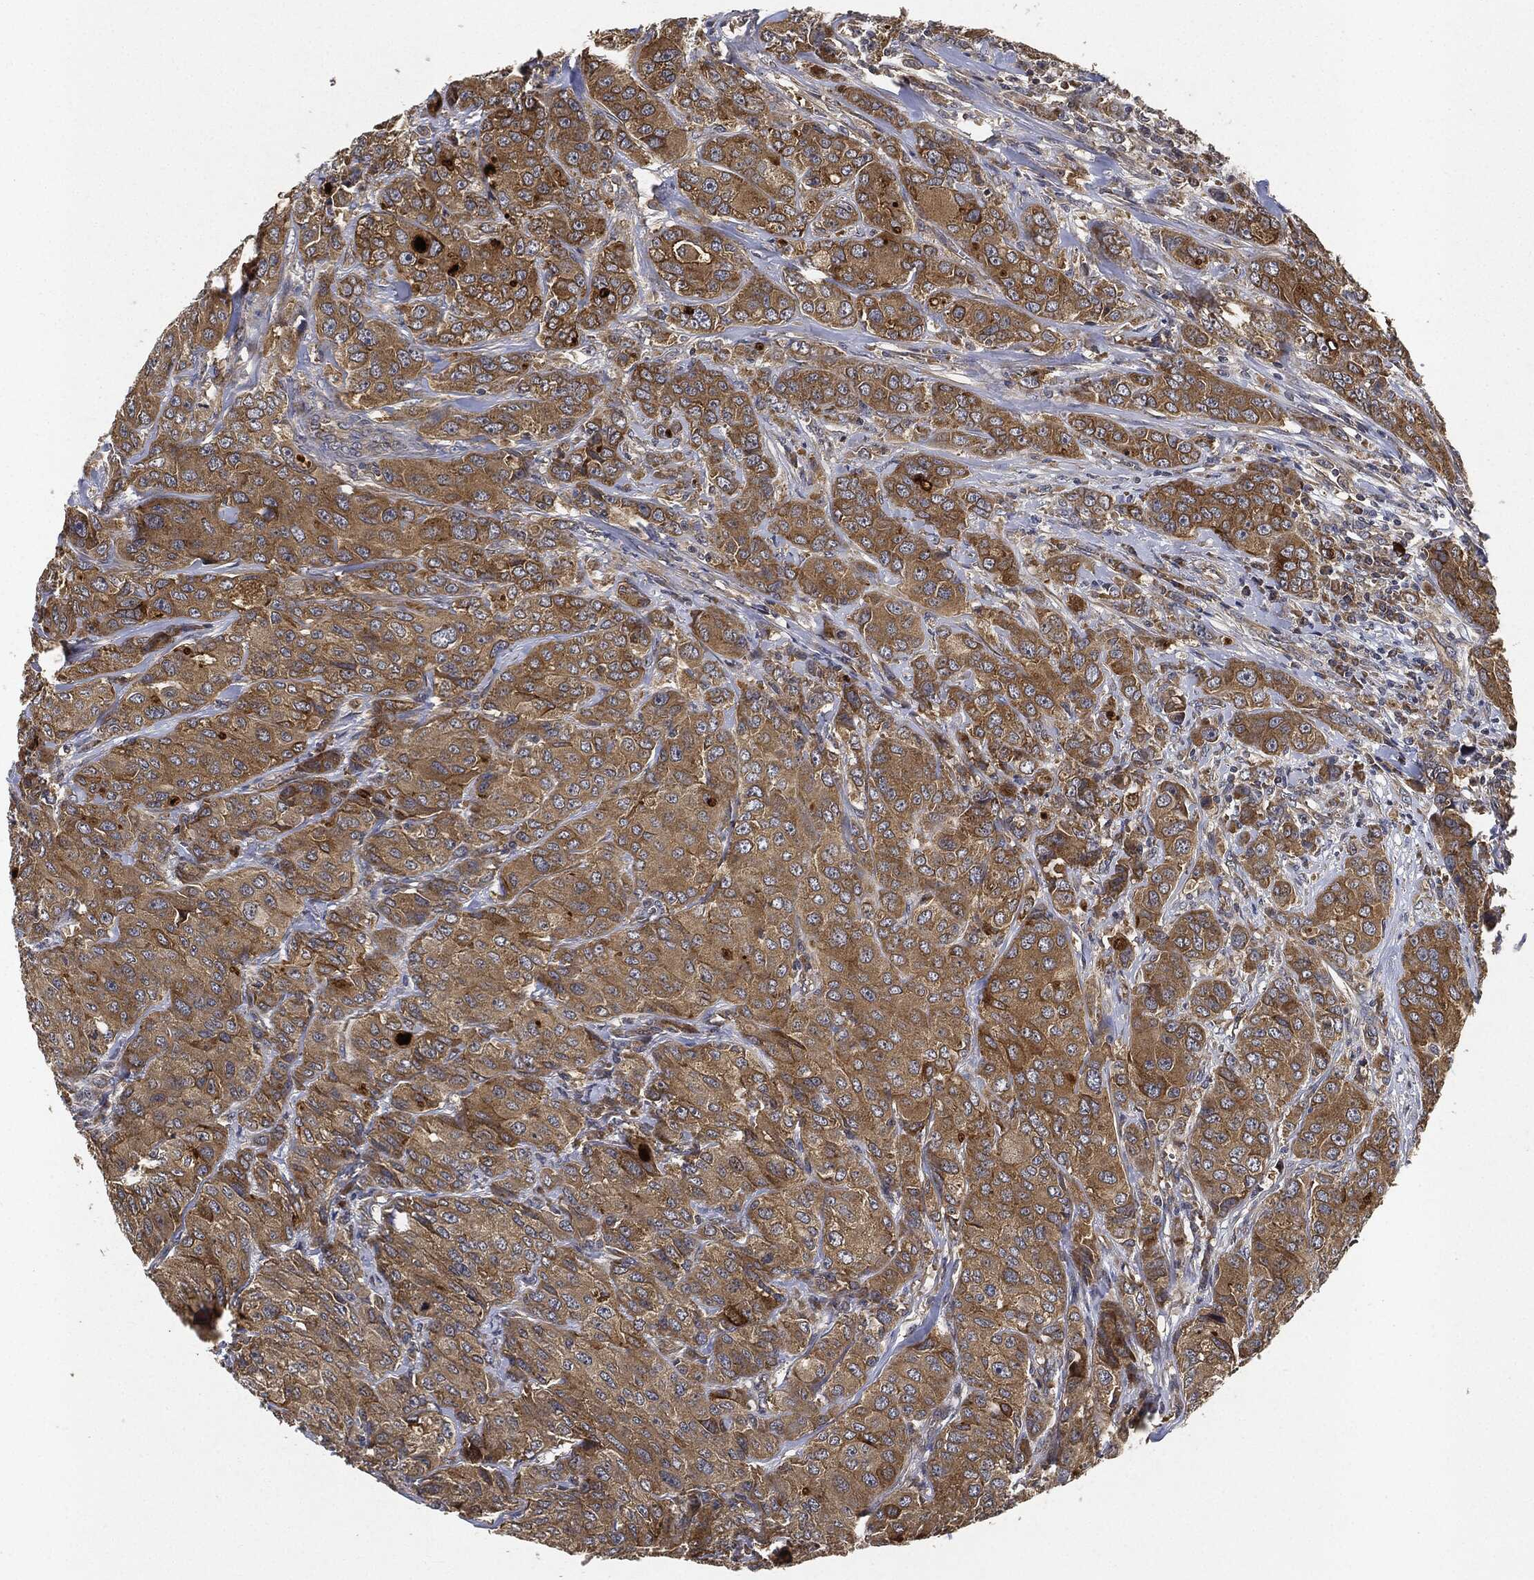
{"staining": {"intensity": "weak", "quantity": ">75%", "location": "cytoplasmic/membranous"}, "tissue": "breast cancer", "cell_type": "Tumor cells", "image_type": "cancer", "snomed": [{"axis": "morphology", "description": "Duct carcinoma"}, {"axis": "topography", "description": "Breast"}], "caption": "About >75% of tumor cells in human breast cancer exhibit weak cytoplasmic/membranous protein positivity as visualized by brown immunohistochemical staining.", "gene": "MLST8", "patient": {"sex": "female", "age": 43}}